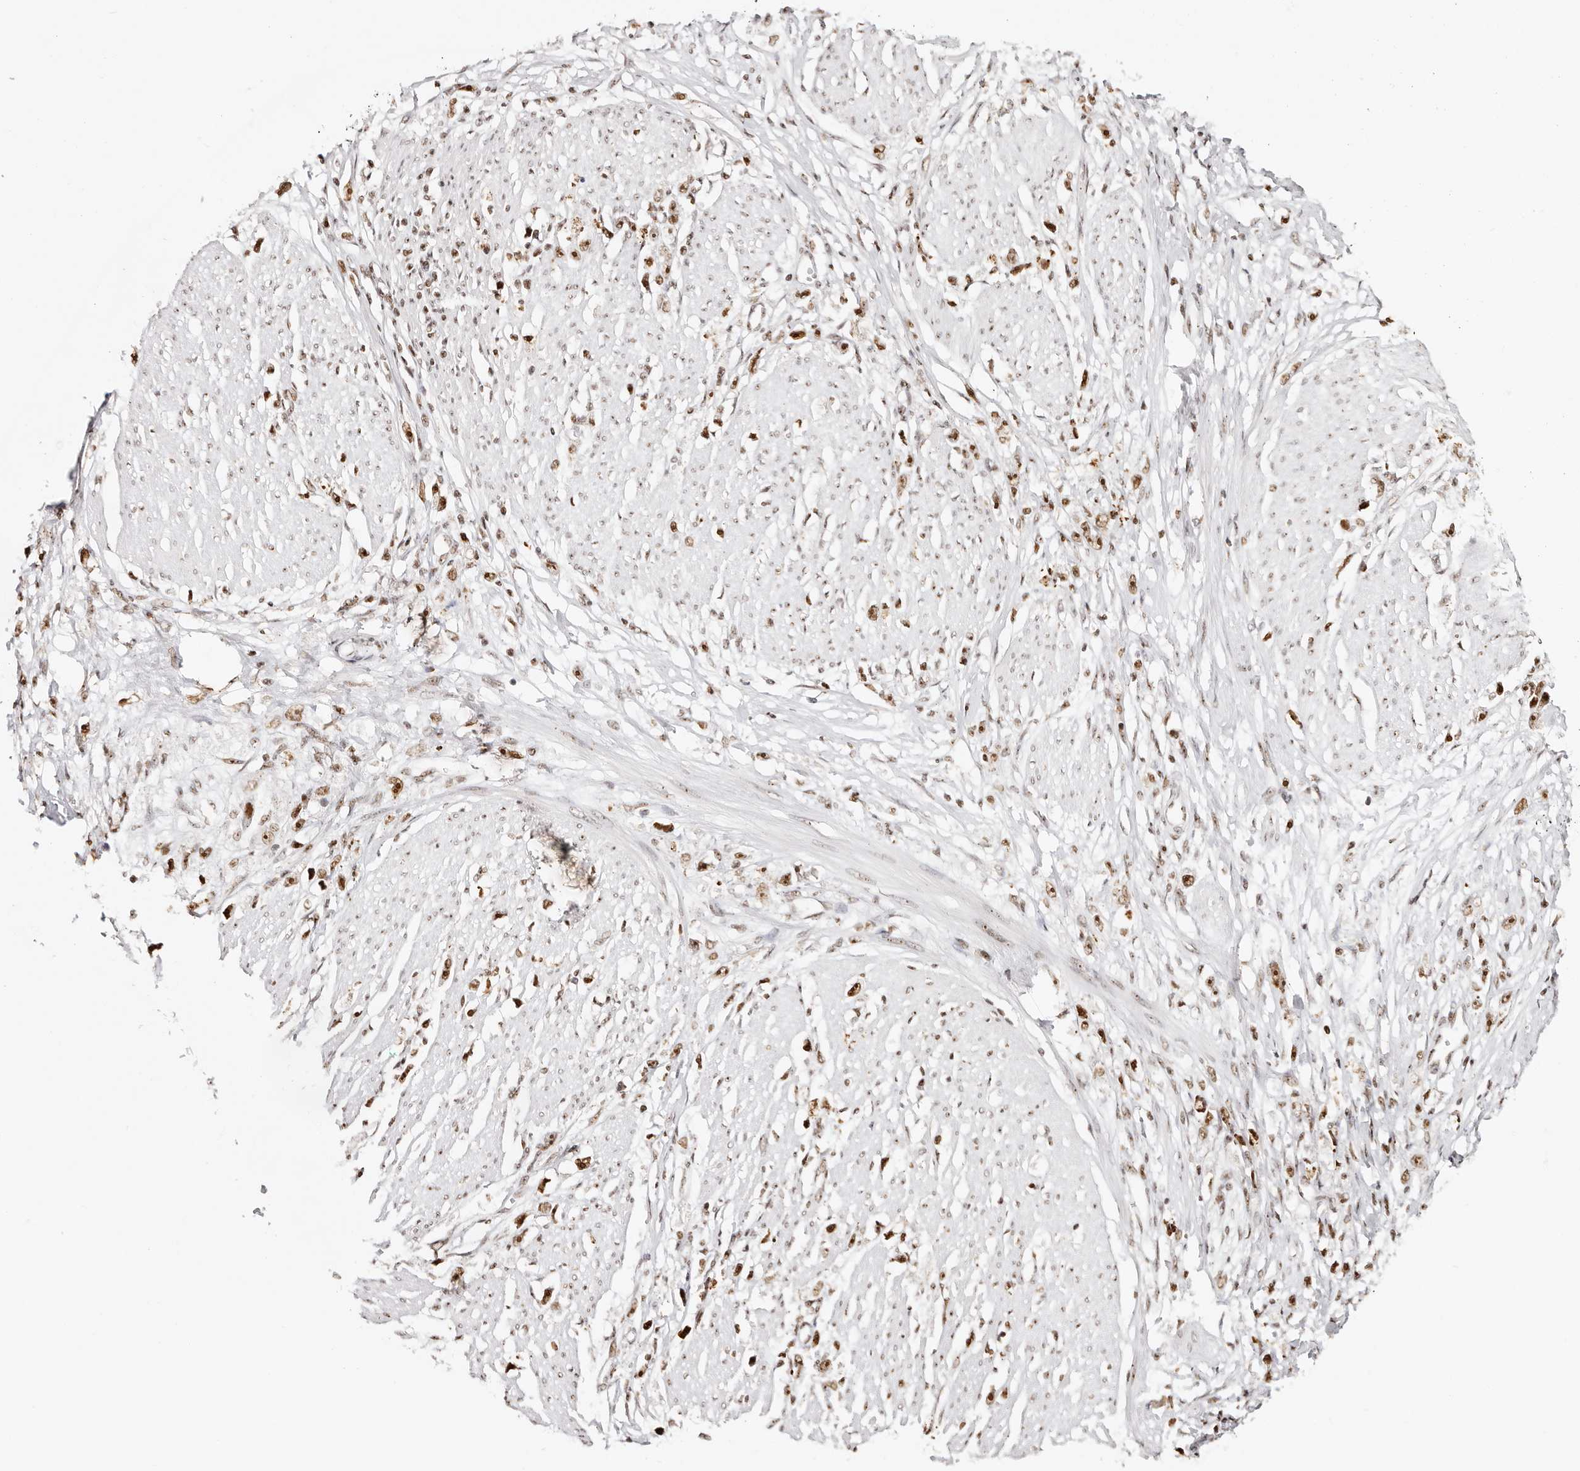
{"staining": {"intensity": "strong", "quantity": ">75%", "location": "nuclear"}, "tissue": "stomach cancer", "cell_type": "Tumor cells", "image_type": "cancer", "snomed": [{"axis": "morphology", "description": "Adenocarcinoma, NOS"}, {"axis": "topography", "description": "Stomach"}], "caption": "Human stomach adenocarcinoma stained with a brown dye exhibits strong nuclear positive positivity in about >75% of tumor cells.", "gene": "IQGAP3", "patient": {"sex": "female", "age": 59}}